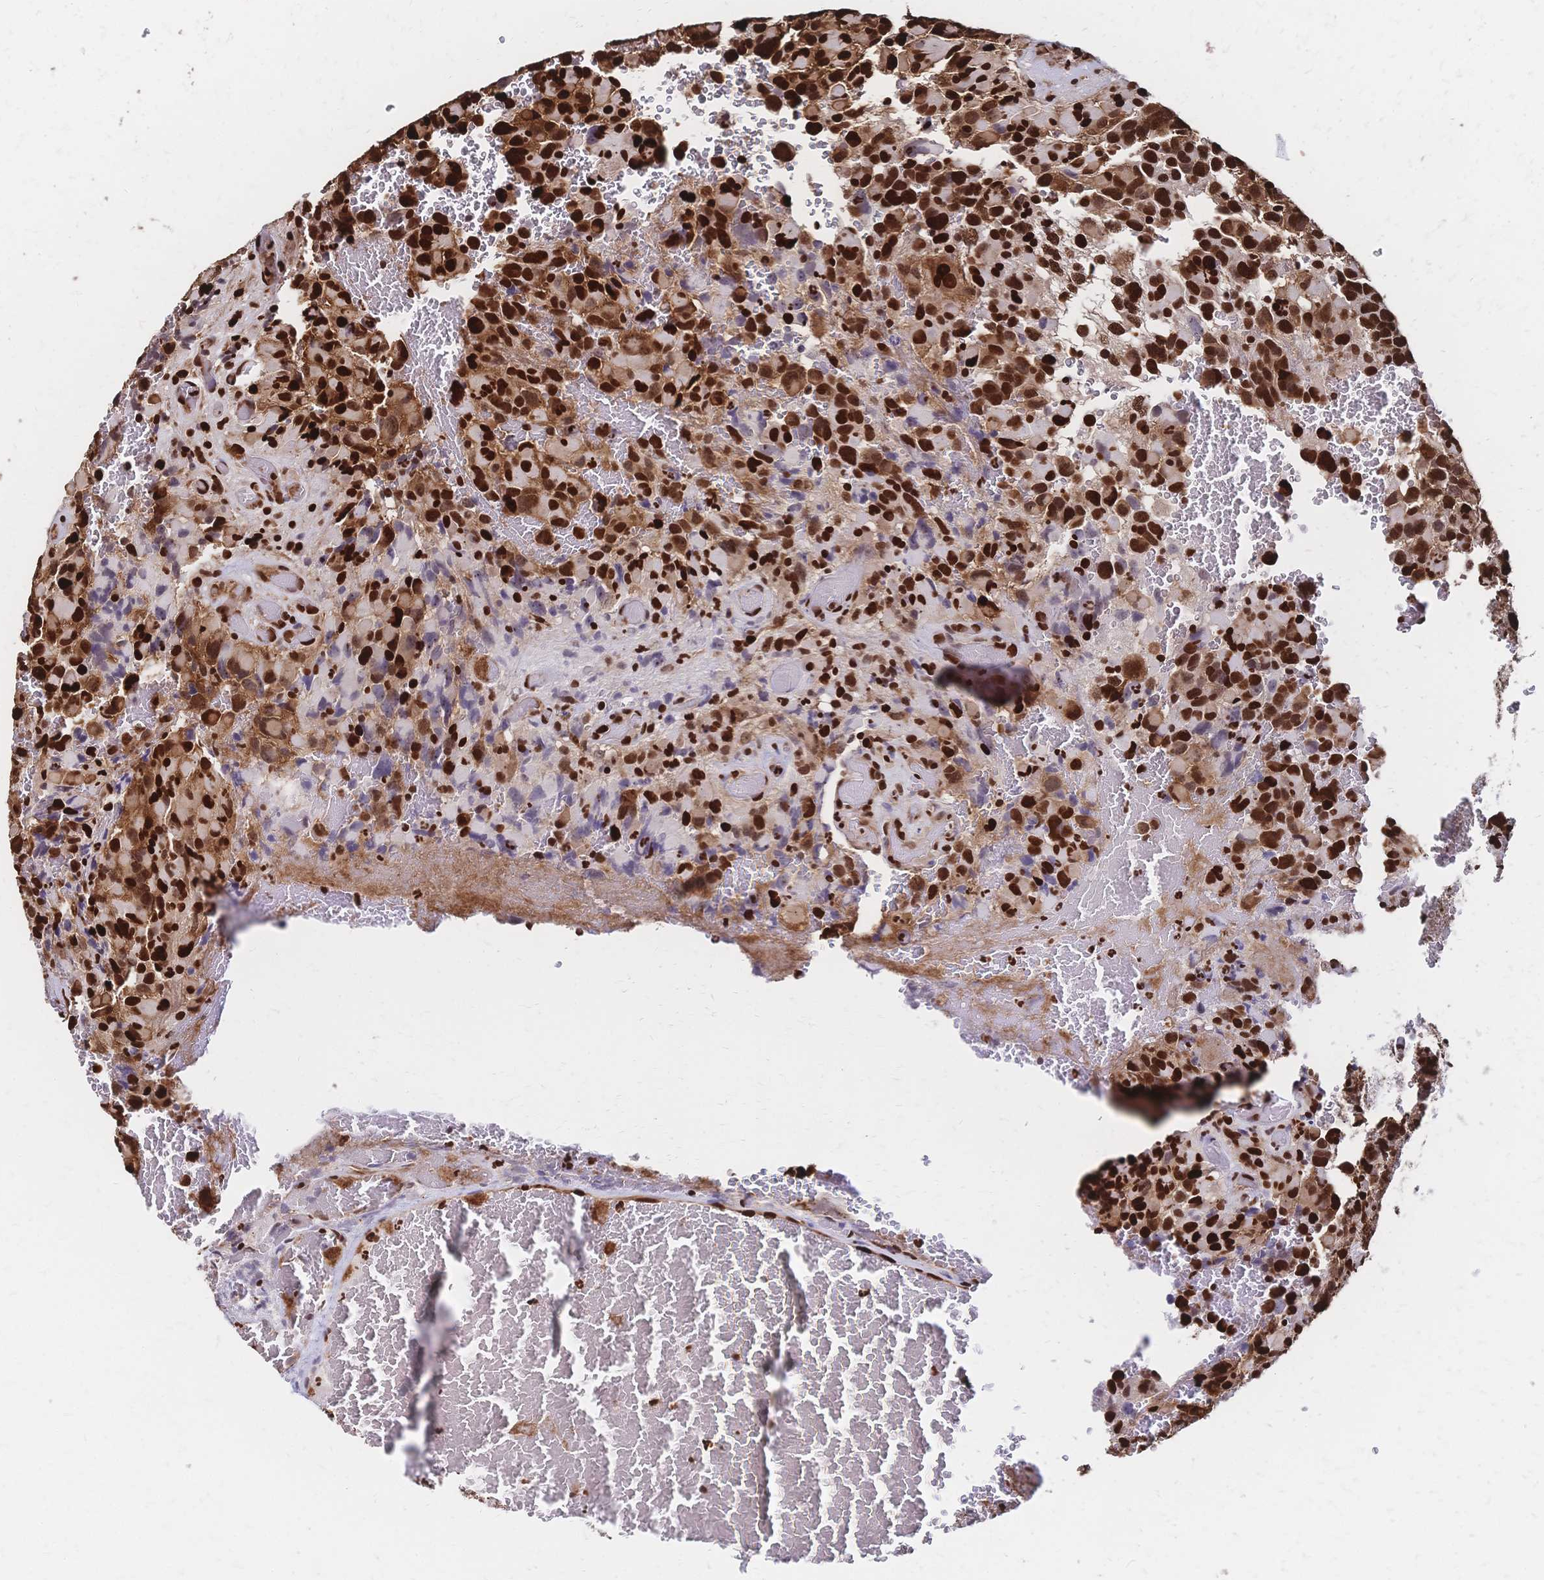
{"staining": {"intensity": "strong", "quantity": ">75%", "location": "nuclear"}, "tissue": "glioma", "cell_type": "Tumor cells", "image_type": "cancer", "snomed": [{"axis": "morphology", "description": "Glioma, malignant, High grade"}, {"axis": "topography", "description": "Brain"}], "caption": "Protein expression analysis of human high-grade glioma (malignant) reveals strong nuclear expression in approximately >75% of tumor cells.", "gene": "HDGF", "patient": {"sex": "female", "age": 40}}